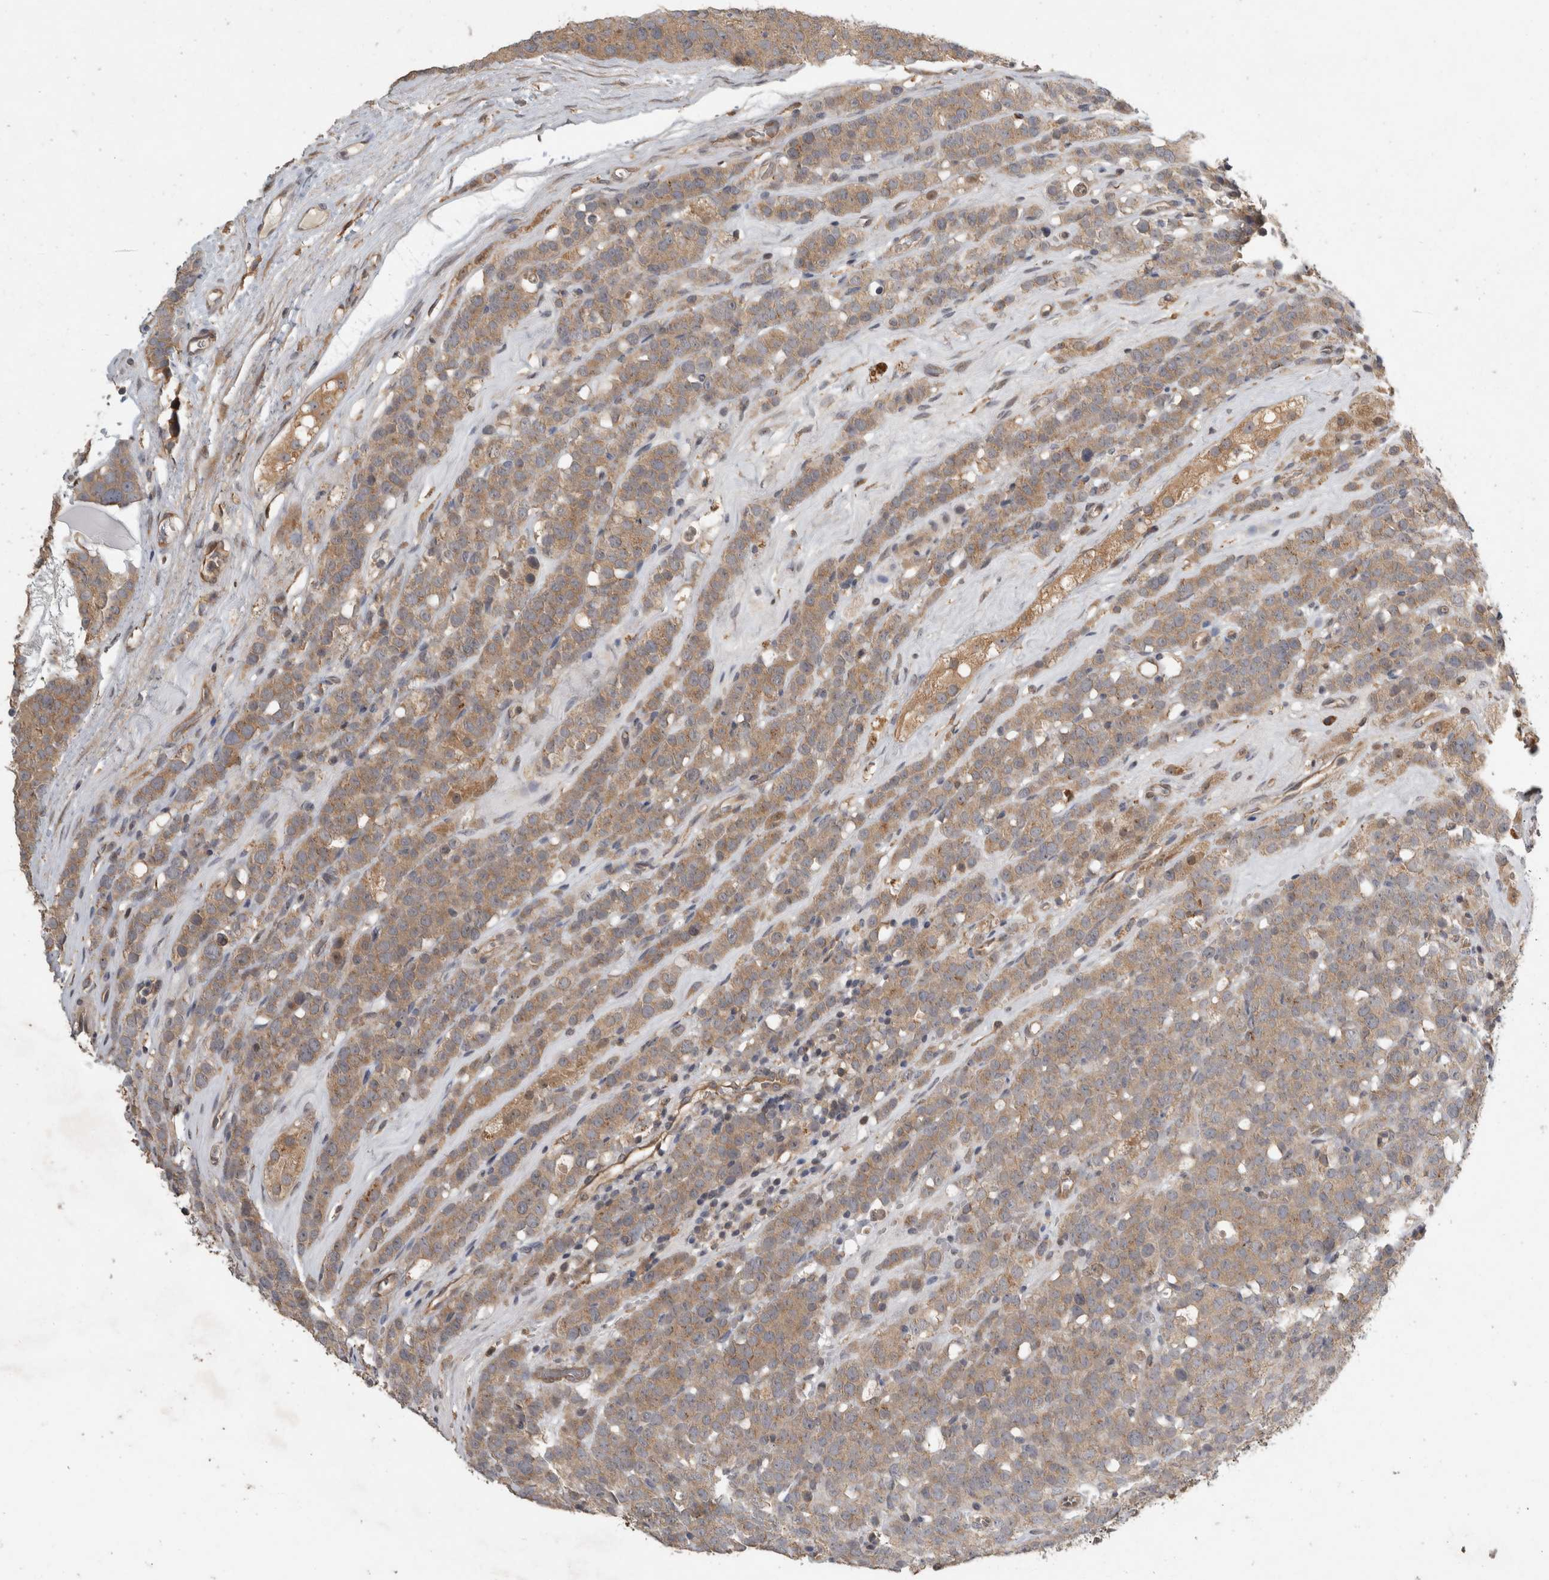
{"staining": {"intensity": "moderate", "quantity": ">75%", "location": "cytoplasmic/membranous"}, "tissue": "testis cancer", "cell_type": "Tumor cells", "image_type": "cancer", "snomed": [{"axis": "morphology", "description": "Seminoma, NOS"}, {"axis": "topography", "description": "Testis"}], "caption": "DAB (3,3'-diaminobenzidine) immunohistochemical staining of testis cancer (seminoma) demonstrates moderate cytoplasmic/membranous protein expression in approximately >75% of tumor cells.", "gene": "VEPH1", "patient": {"sex": "male", "age": 71}}